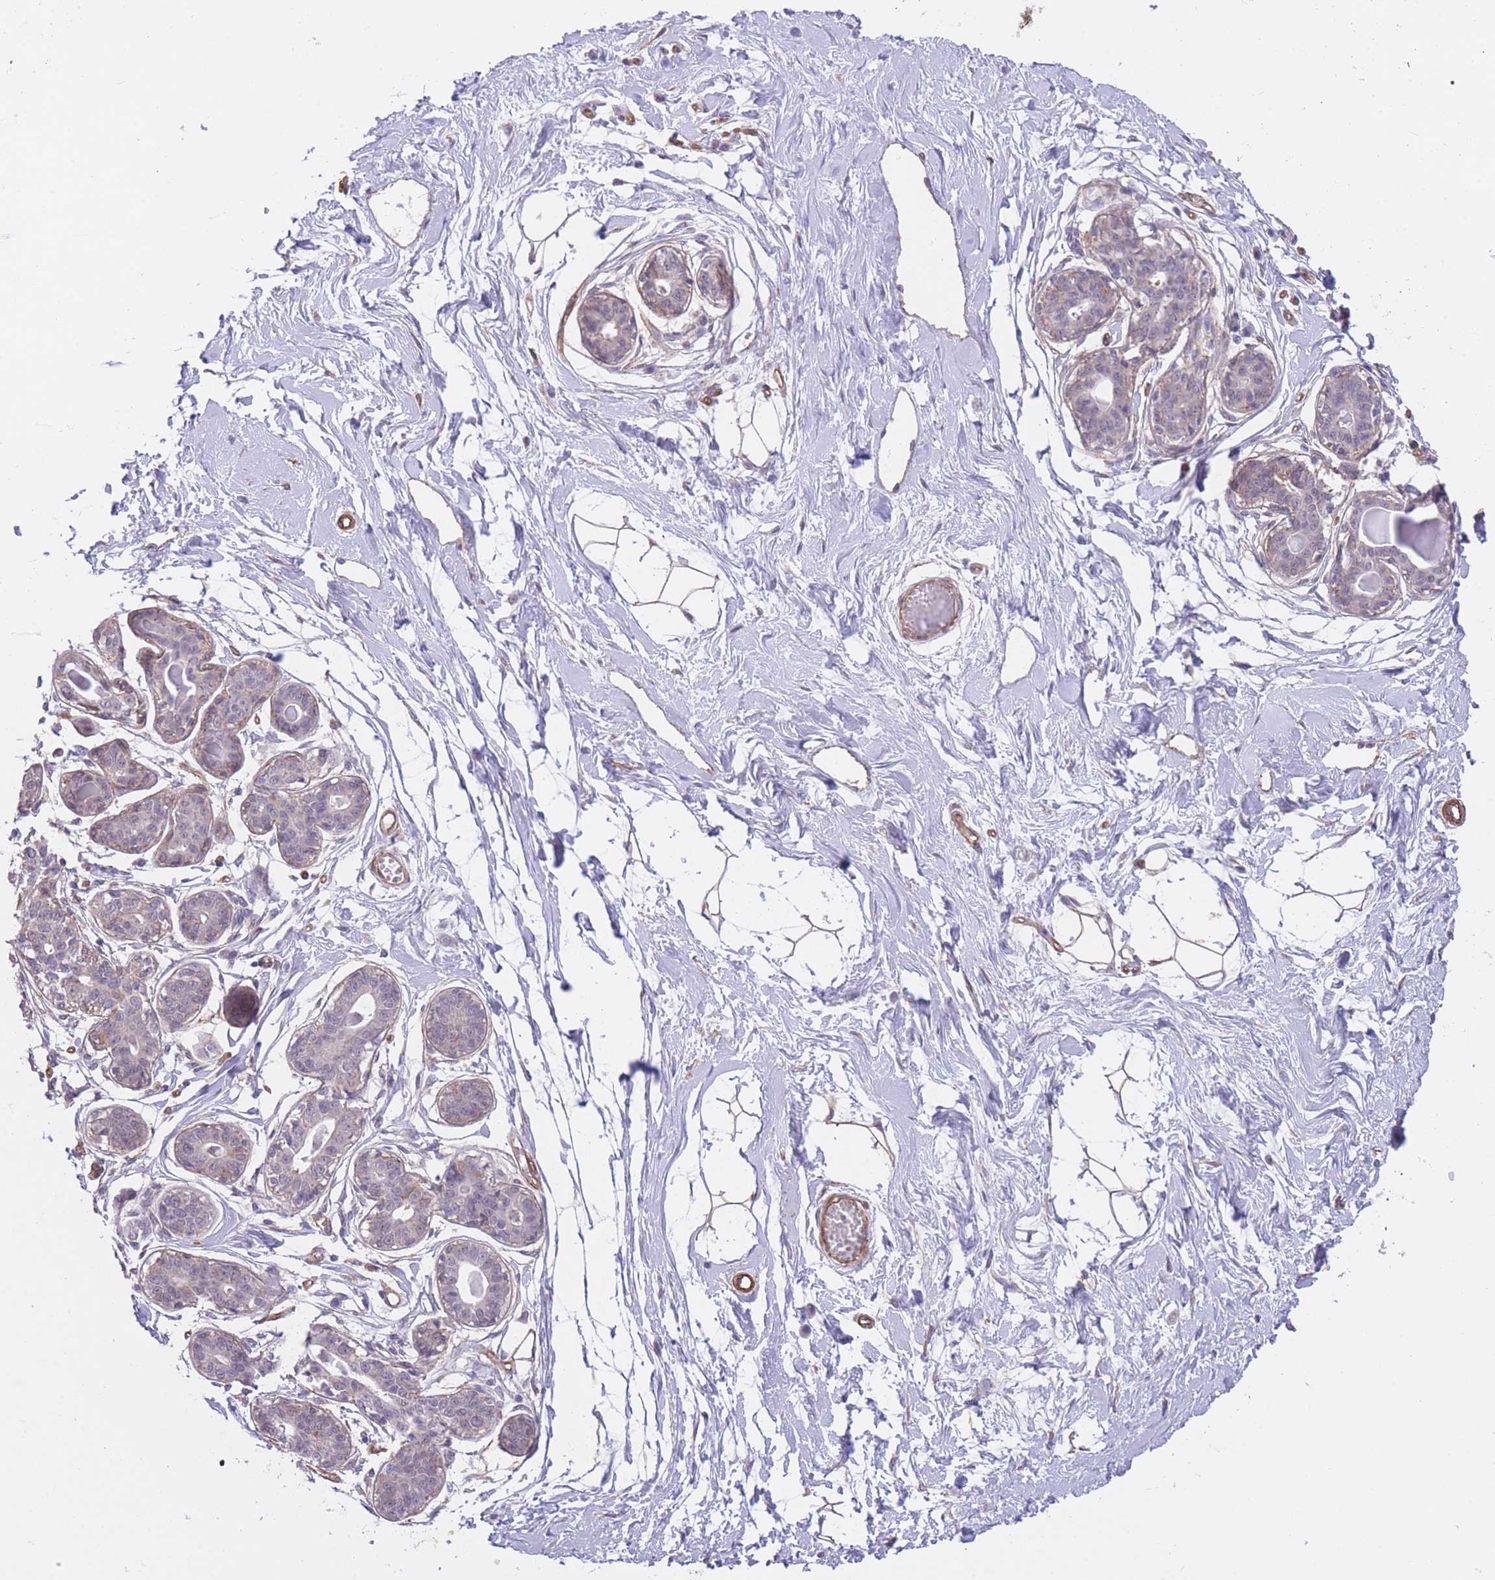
{"staining": {"intensity": "negative", "quantity": "none", "location": "none"}, "tissue": "breast", "cell_type": "Adipocytes", "image_type": "normal", "snomed": [{"axis": "morphology", "description": "Normal tissue, NOS"}, {"axis": "topography", "description": "Breast"}], "caption": "Adipocytes show no significant staining in normal breast. Brightfield microscopy of immunohistochemistry (IHC) stained with DAB (brown) and hematoxylin (blue), captured at high magnification.", "gene": "QTRT1", "patient": {"sex": "female", "age": 45}}